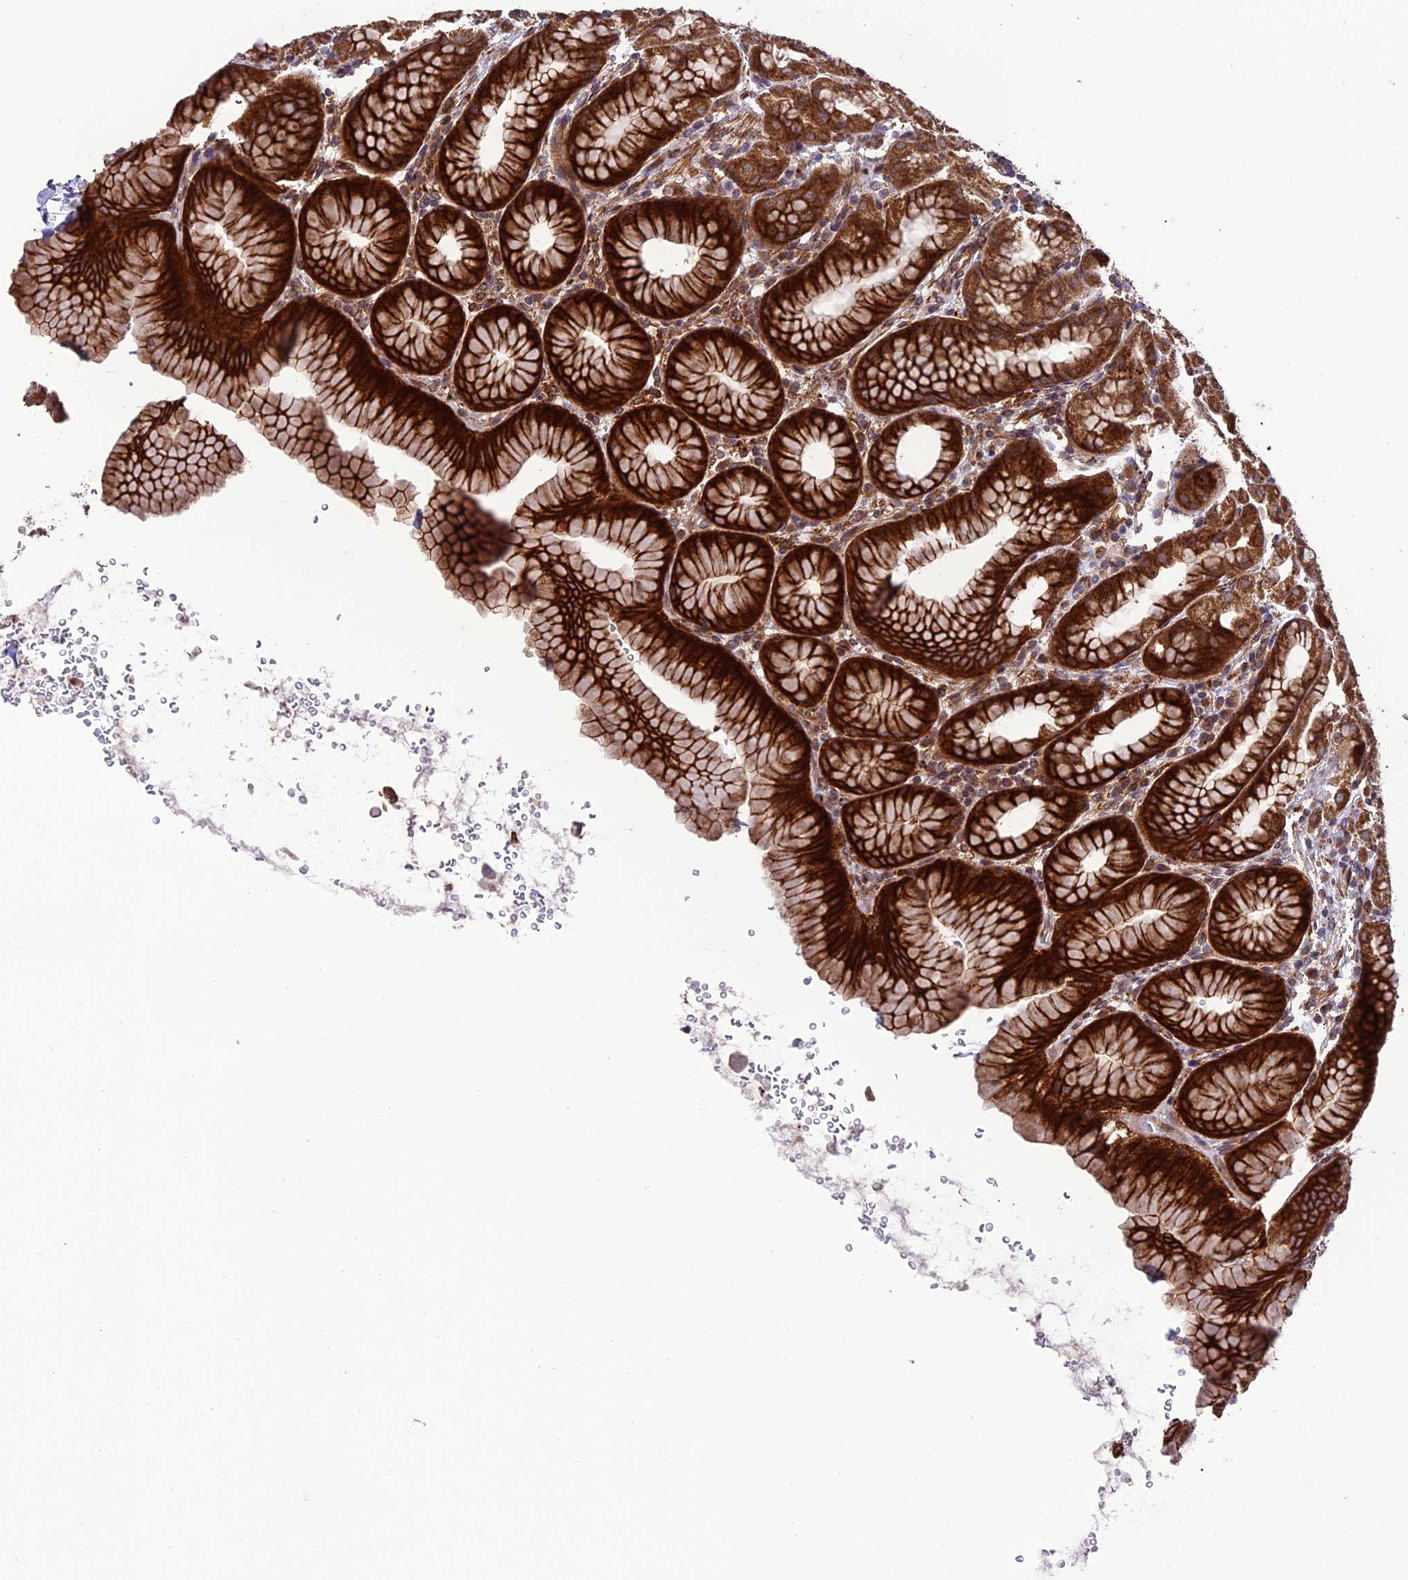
{"staining": {"intensity": "strong", "quantity": ">75%", "location": "cytoplasmic/membranous"}, "tissue": "stomach", "cell_type": "Glandular cells", "image_type": "normal", "snomed": [{"axis": "morphology", "description": "Normal tissue, NOS"}, {"axis": "topography", "description": "Stomach"}], "caption": "The image exhibits staining of benign stomach, revealing strong cytoplasmic/membranous protein staining (brown color) within glandular cells.", "gene": "TNIP3", "patient": {"sex": "male", "age": 42}}